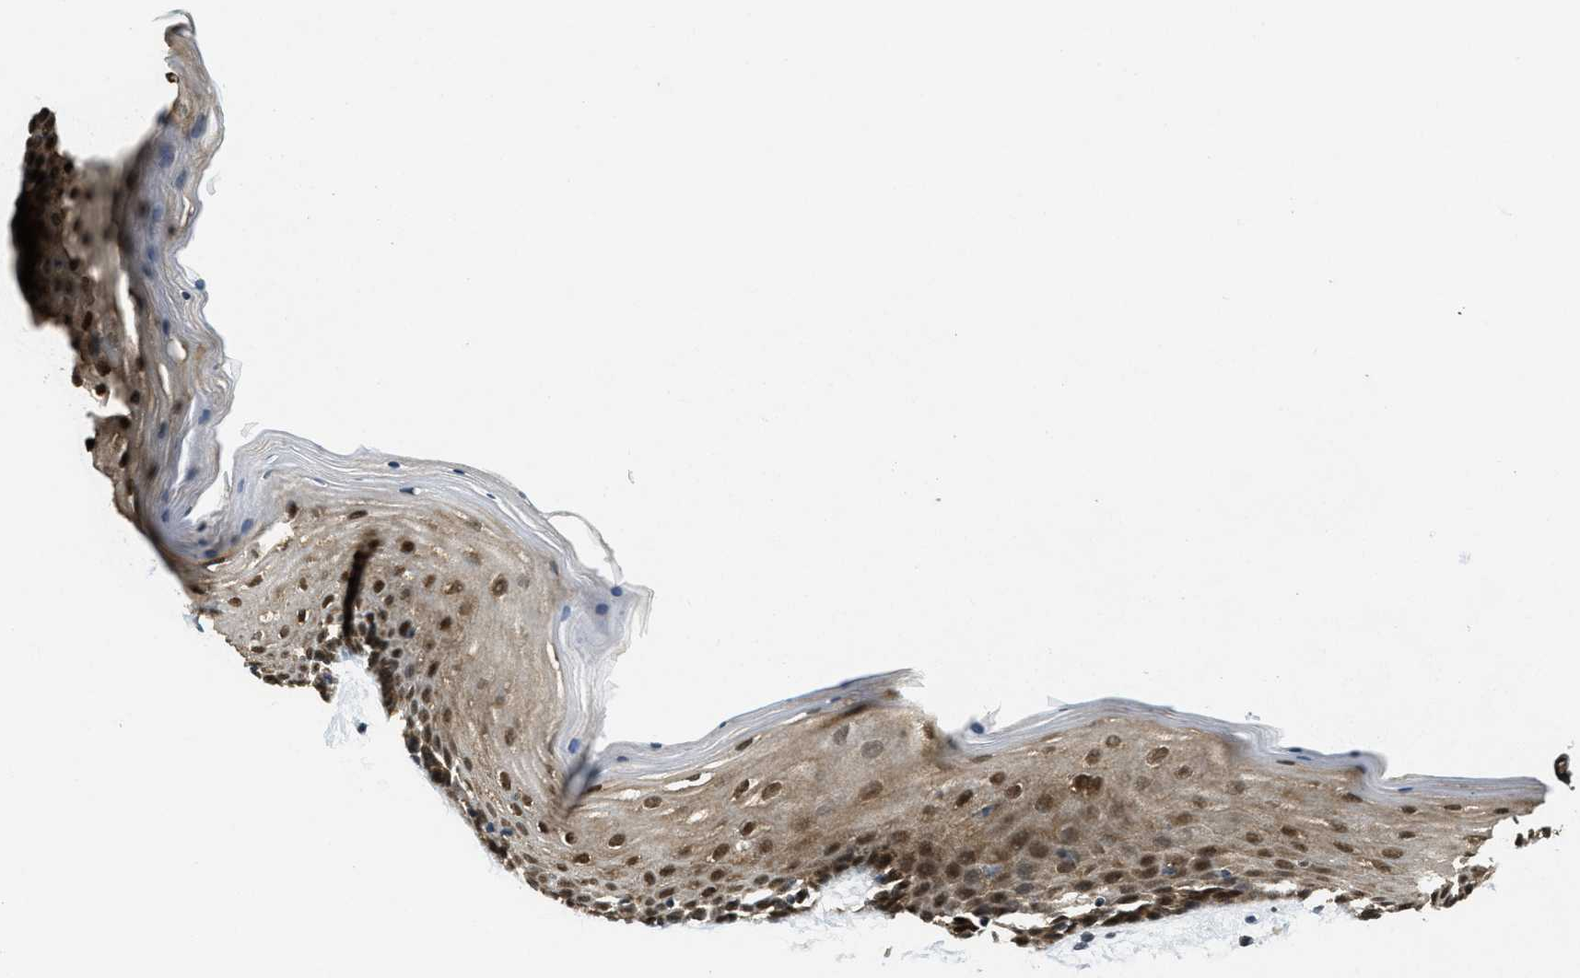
{"staining": {"intensity": "strong", "quantity": ">75%", "location": "cytoplasmic/membranous,nuclear"}, "tissue": "vagina", "cell_type": "Squamous epithelial cells", "image_type": "normal", "snomed": [{"axis": "morphology", "description": "Normal tissue, NOS"}, {"axis": "topography", "description": "Vagina"}], "caption": "Squamous epithelial cells show high levels of strong cytoplasmic/membranous,nuclear positivity in approximately >75% of cells in benign human vagina.", "gene": "DNAJB1", "patient": {"sex": "female", "age": 44}}